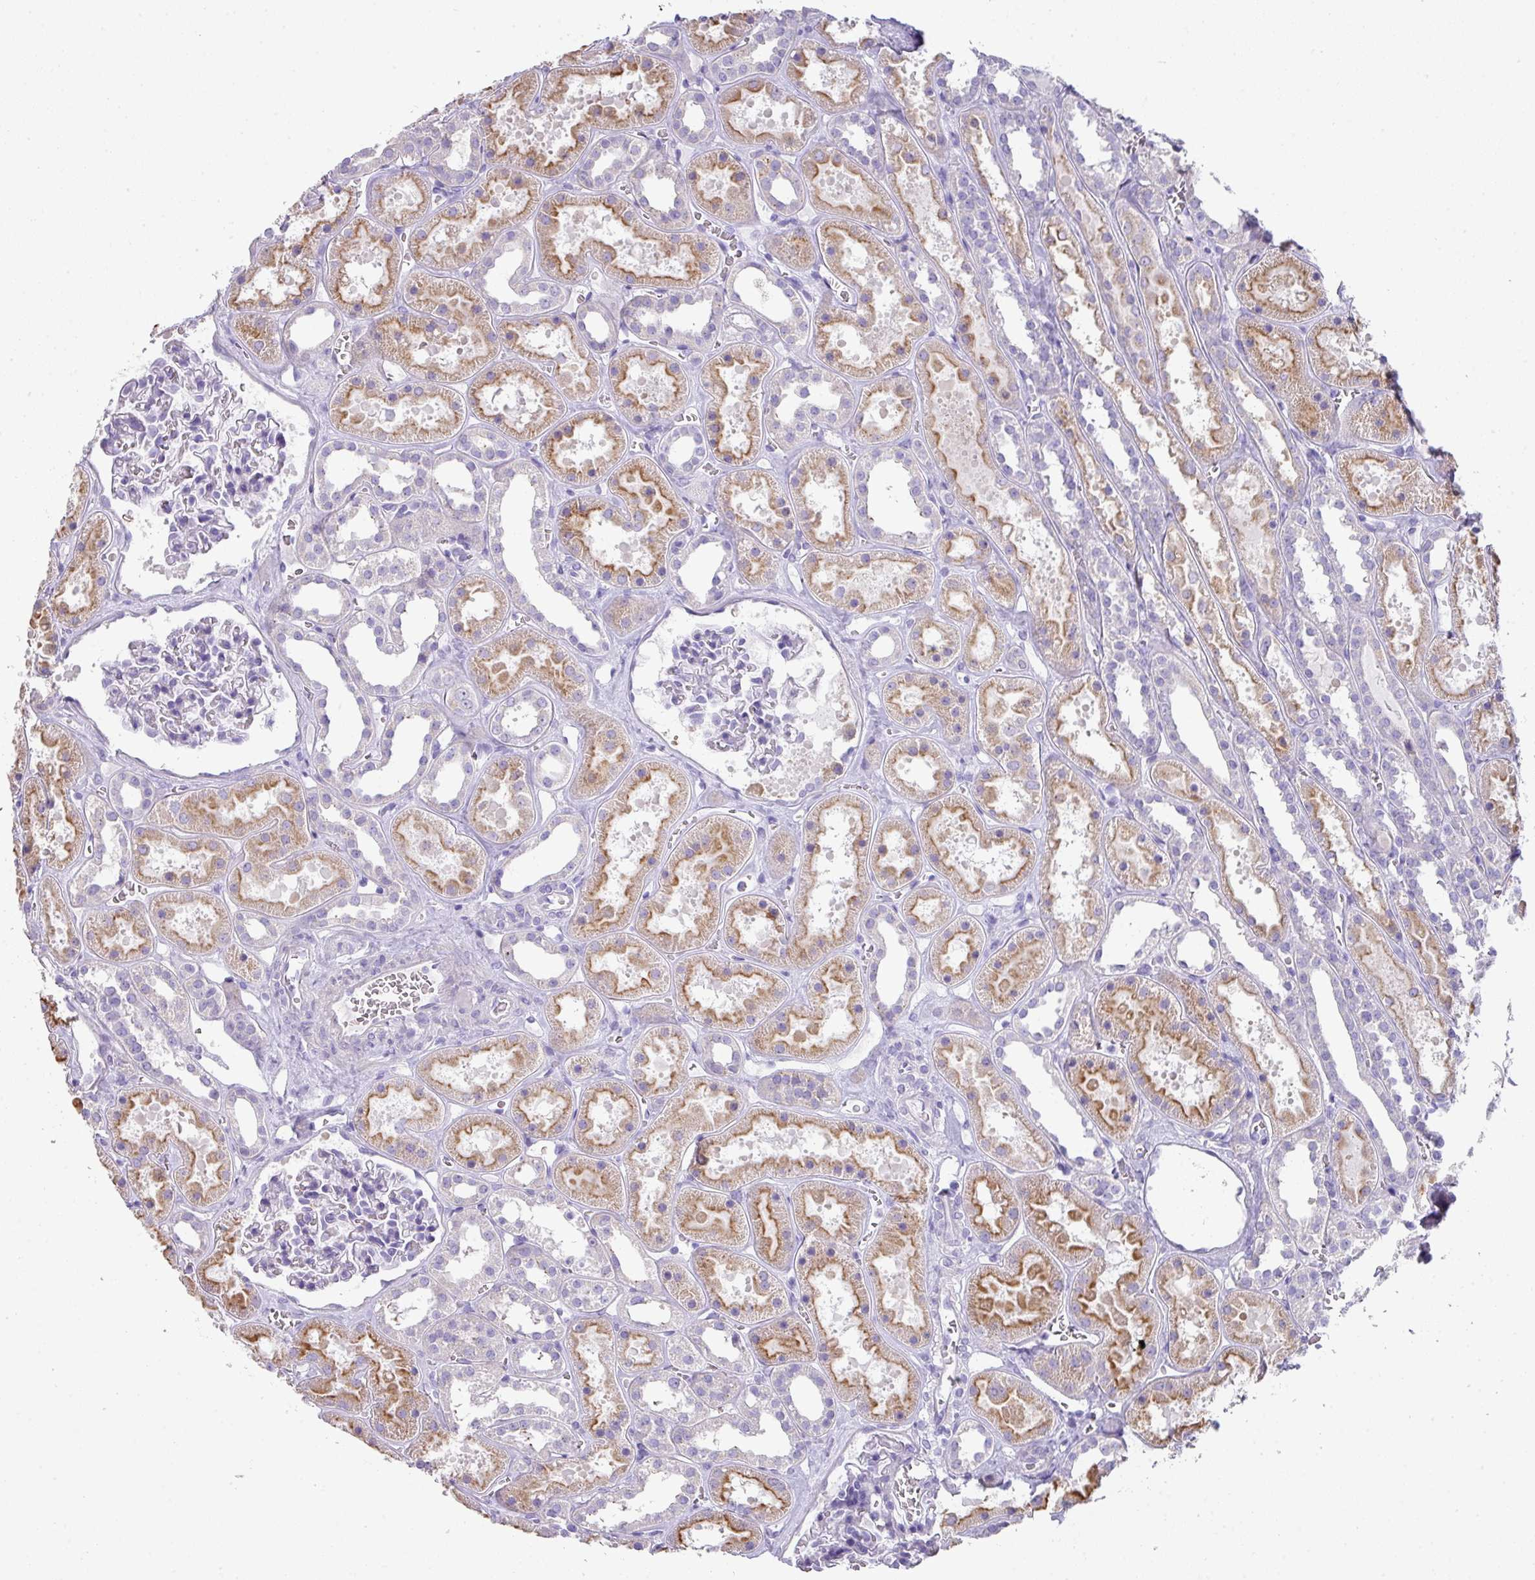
{"staining": {"intensity": "negative", "quantity": "none", "location": "none"}, "tissue": "kidney", "cell_type": "Cells in glomeruli", "image_type": "normal", "snomed": [{"axis": "morphology", "description": "Normal tissue, NOS"}, {"axis": "topography", "description": "Kidney"}], "caption": "IHC image of normal human kidney stained for a protein (brown), which displays no staining in cells in glomeruli.", "gene": "GLI4", "patient": {"sex": "female", "age": 41}}